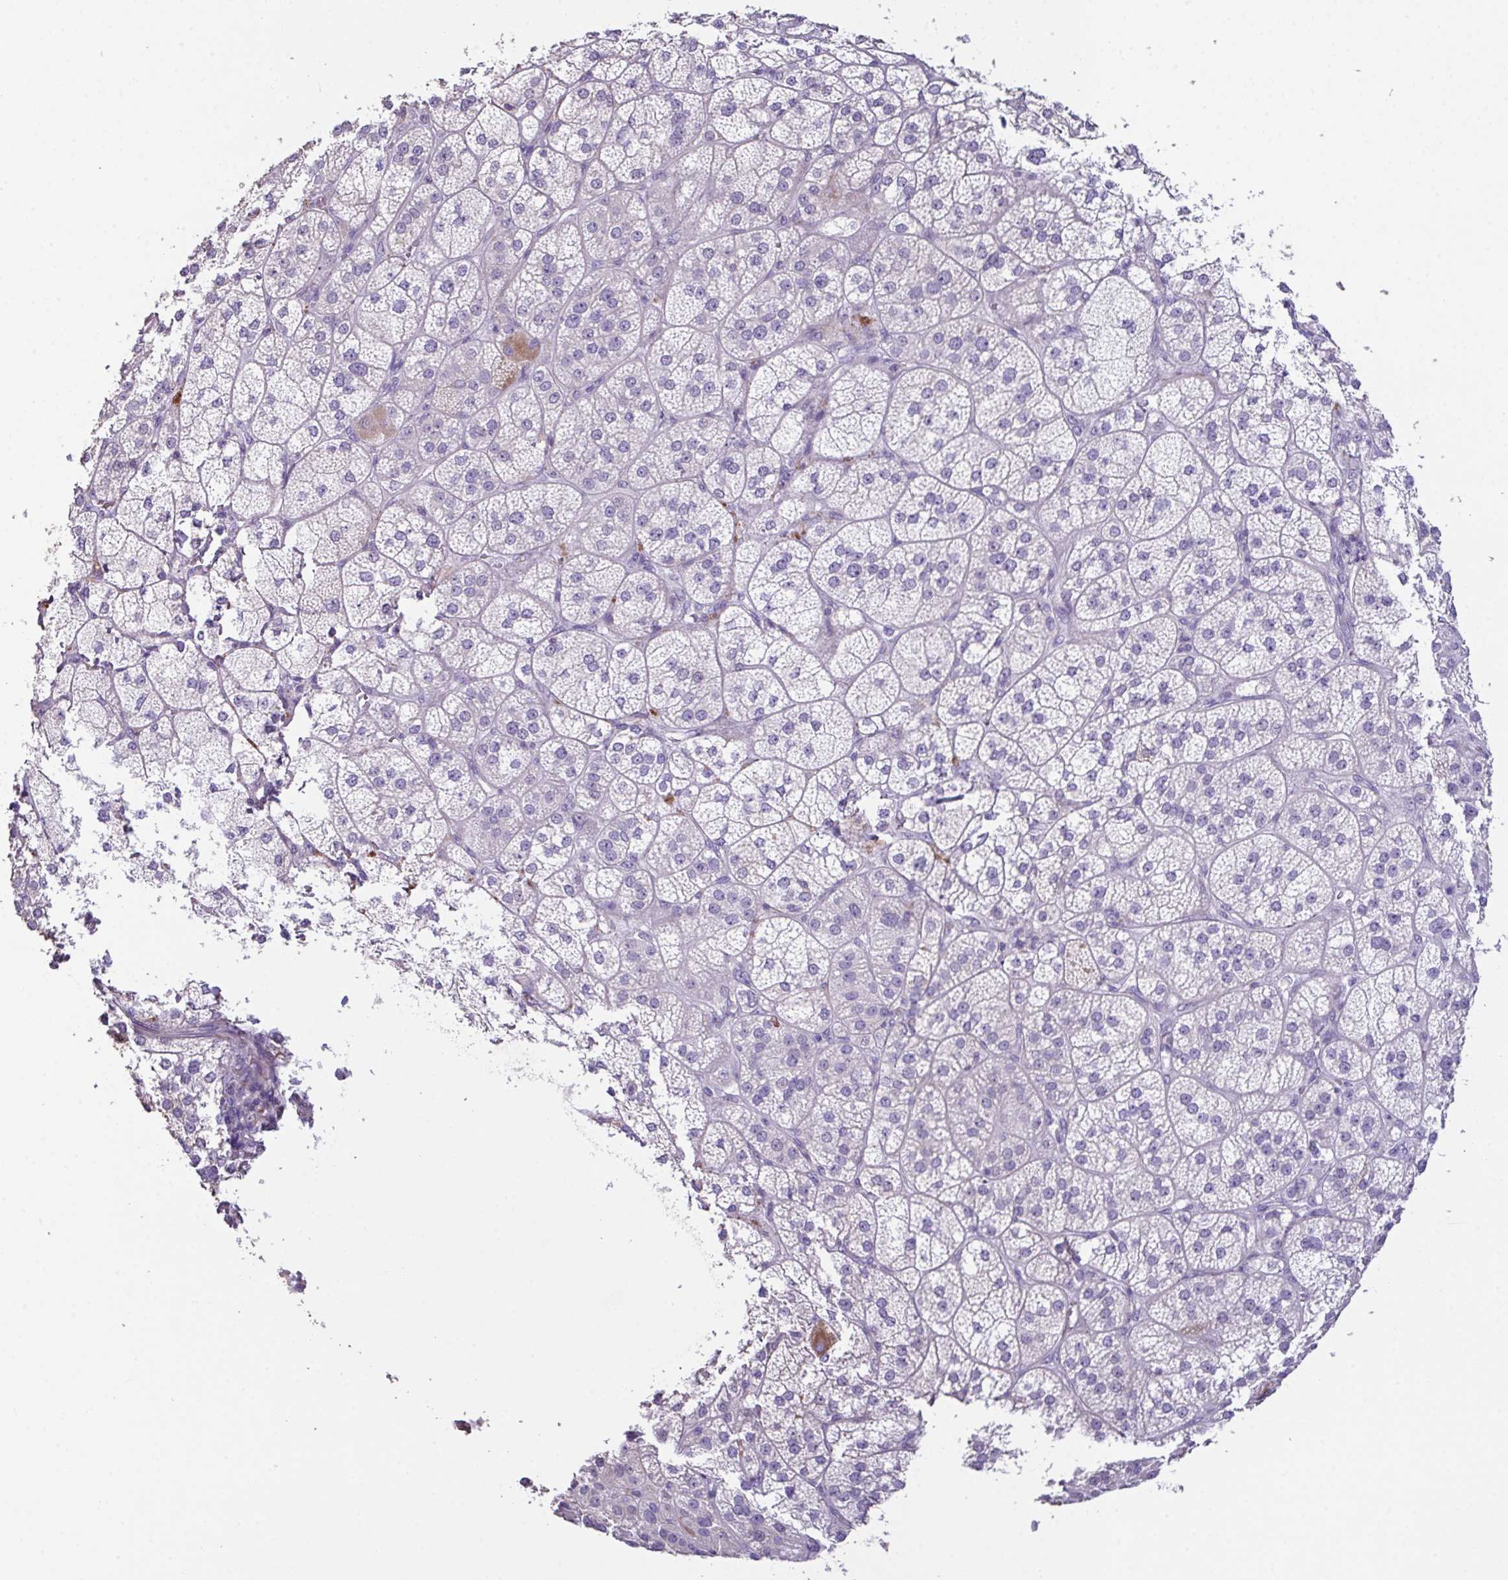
{"staining": {"intensity": "moderate", "quantity": "<25%", "location": "cytoplasmic/membranous"}, "tissue": "adrenal gland", "cell_type": "Glandular cells", "image_type": "normal", "snomed": [{"axis": "morphology", "description": "Normal tissue, NOS"}, {"axis": "topography", "description": "Adrenal gland"}], "caption": "Adrenal gland stained with DAB (3,3'-diaminobenzidine) immunohistochemistry reveals low levels of moderate cytoplasmic/membranous expression in about <25% of glandular cells. (DAB (3,3'-diaminobenzidine) IHC with brightfield microscopy, high magnification).", "gene": "MARCO", "patient": {"sex": "female", "age": 60}}